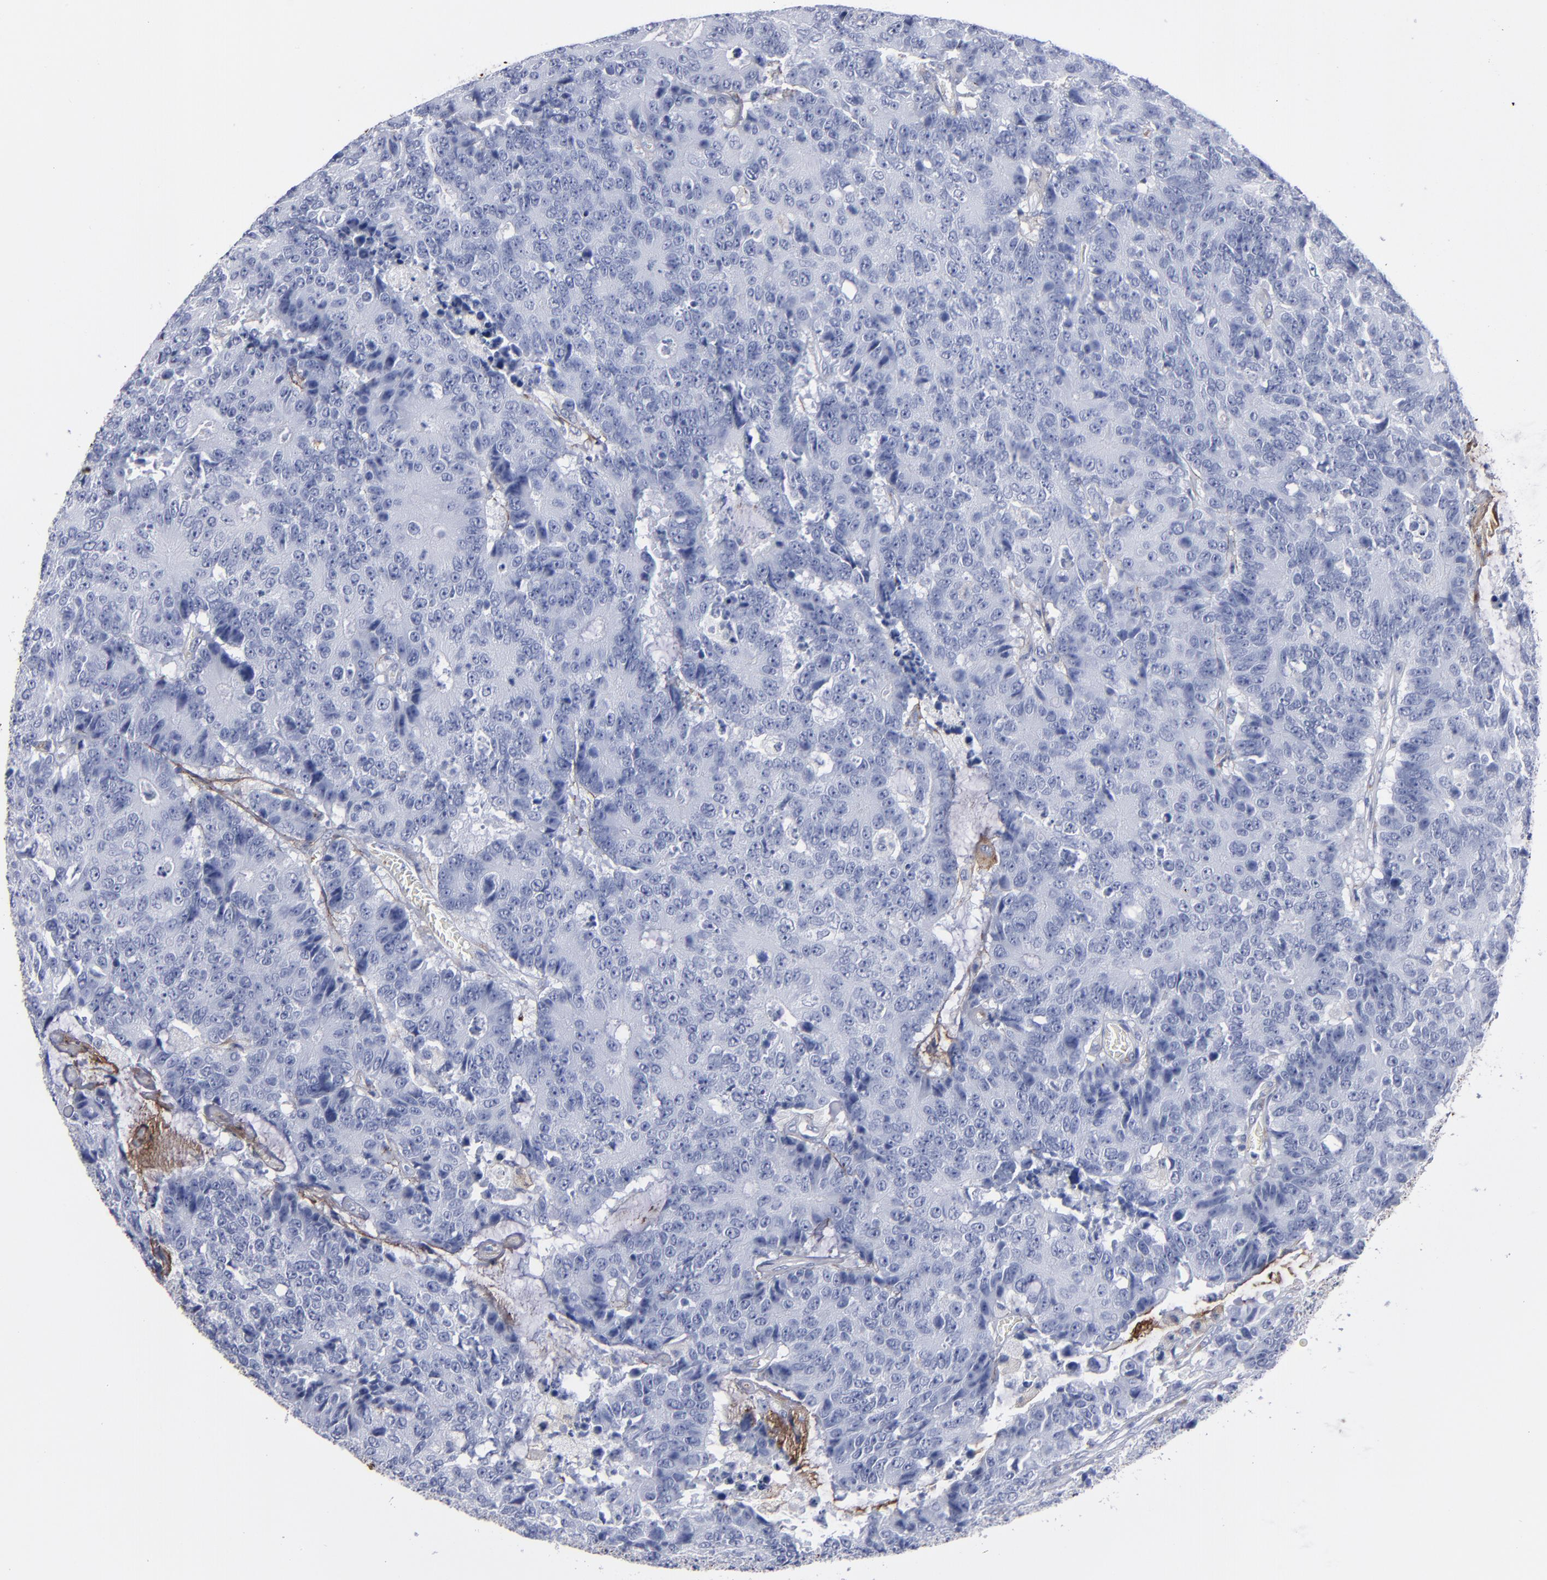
{"staining": {"intensity": "negative", "quantity": "none", "location": "none"}, "tissue": "colorectal cancer", "cell_type": "Tumor cells", "image_type": "cancer", "snomed": [{"axis": "morphology", "description": "Adenocarcinoma, NOS"}, {"axis": "topography", "description": "Colon"}], "caption": "Protein analysis of colorectal adenocarcinoma exhibits no significant staining in tumor cells. (DAB immunohistochemistry (IHC) visualized using brightfield microscopy, high magnification).", "gene": "EMILIN1", "patient": {"sex": "female", "age": 86}}